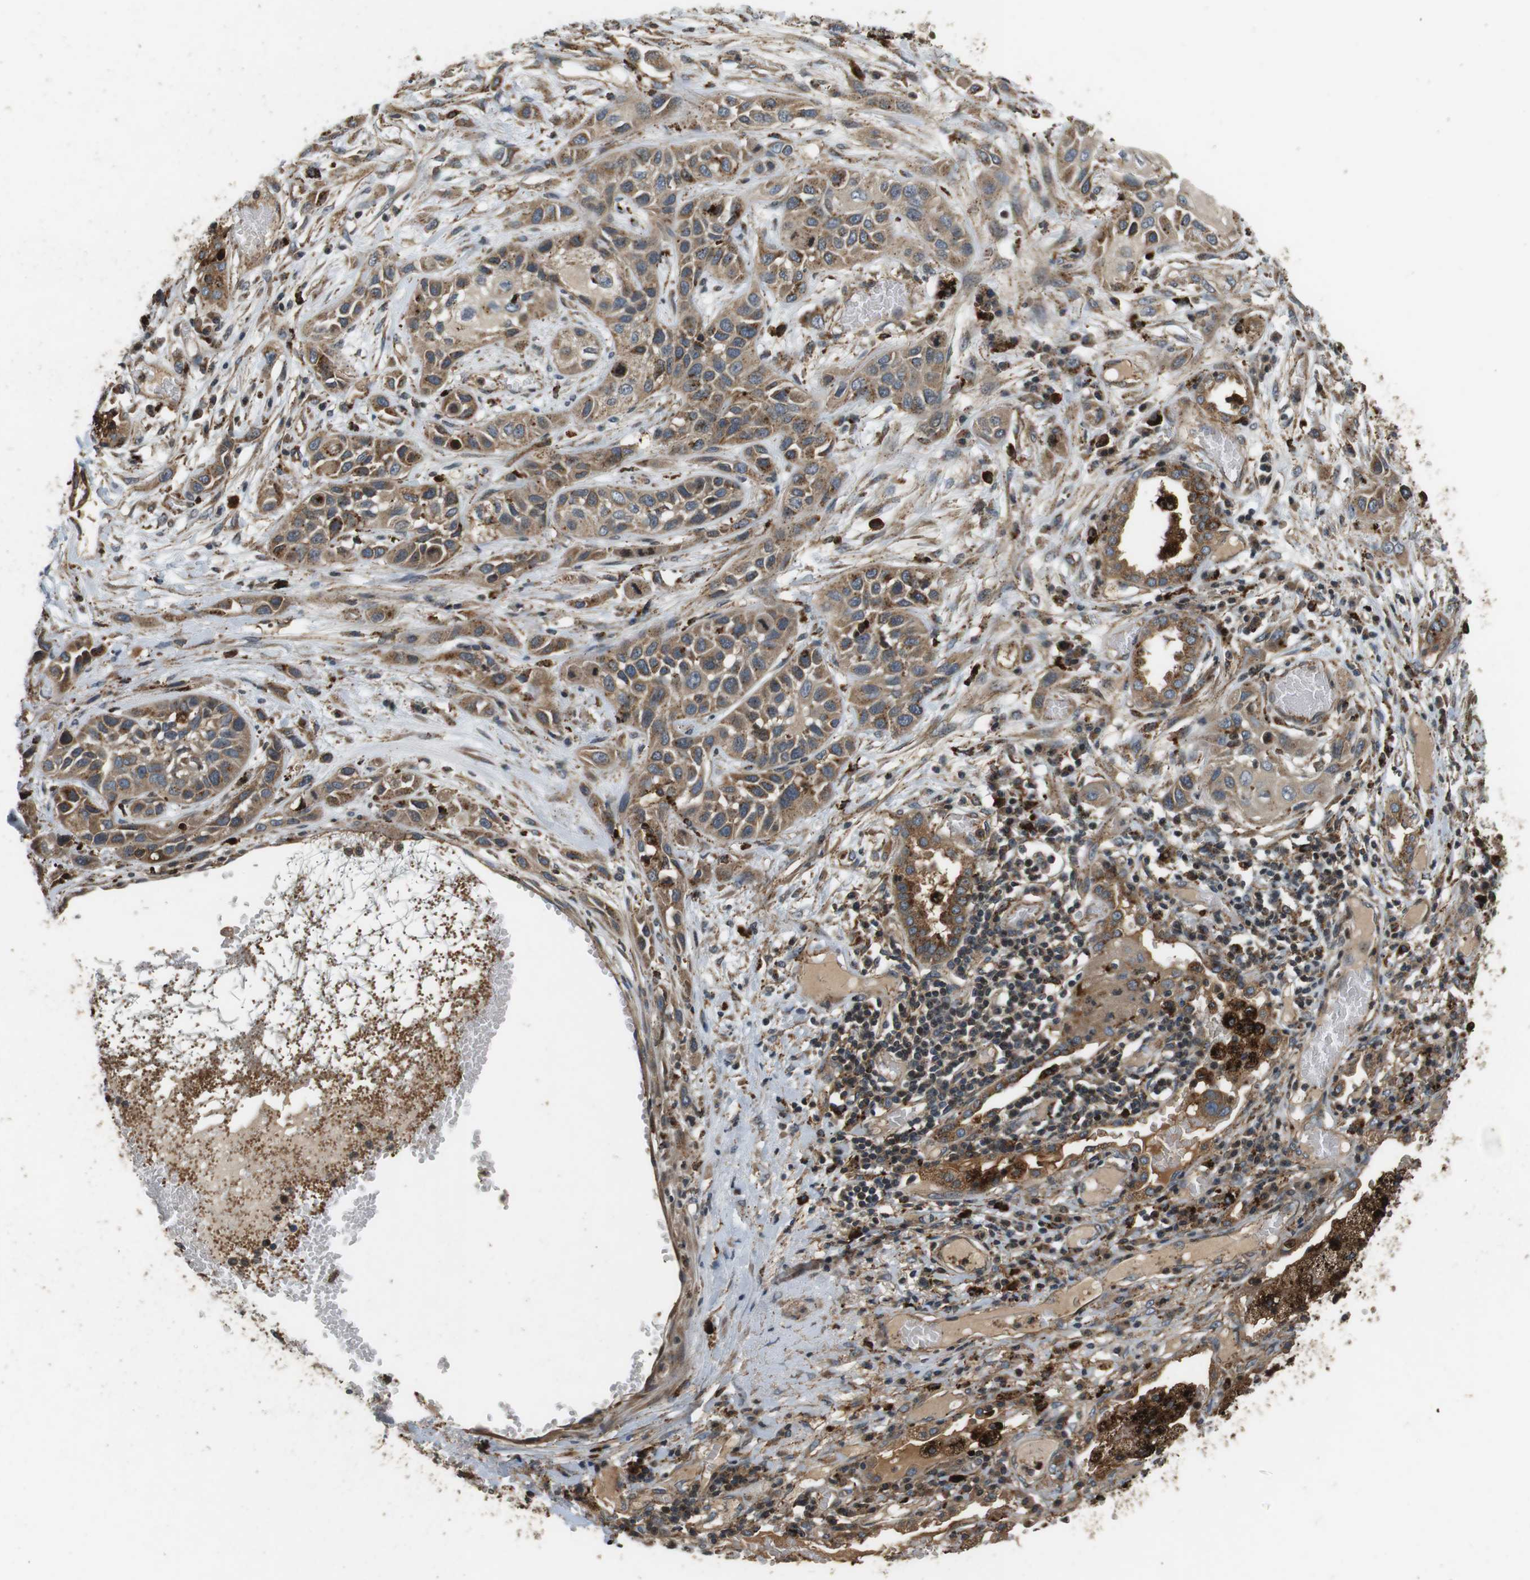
{"staining": {"intensity": "moderate", "quantity": ">75%", "location": "cytoplasmic/membranous"}, "tissue": "lung cancer", "cell_type": "Tumor cells", "image_type": "cancer", "snomed": [{"axis": "morphology", "description": "Squamous cell carcinoma, NOS"}, {"axis": "topography", "description": "Lung"}], "caption": "Immunohistochemistry (IHC) histopathology image of neoplastic tissue: human lung cancer stained using immunohistochemistry reveals medium levels of moderate protein expression localized specifically in the cytoplasmic/membranous of tumor cells, appearing as a cytoplasmic/membranous brown color.", "gene": "TXNRD1", "patient": {"sex": "male", "age": 71}}